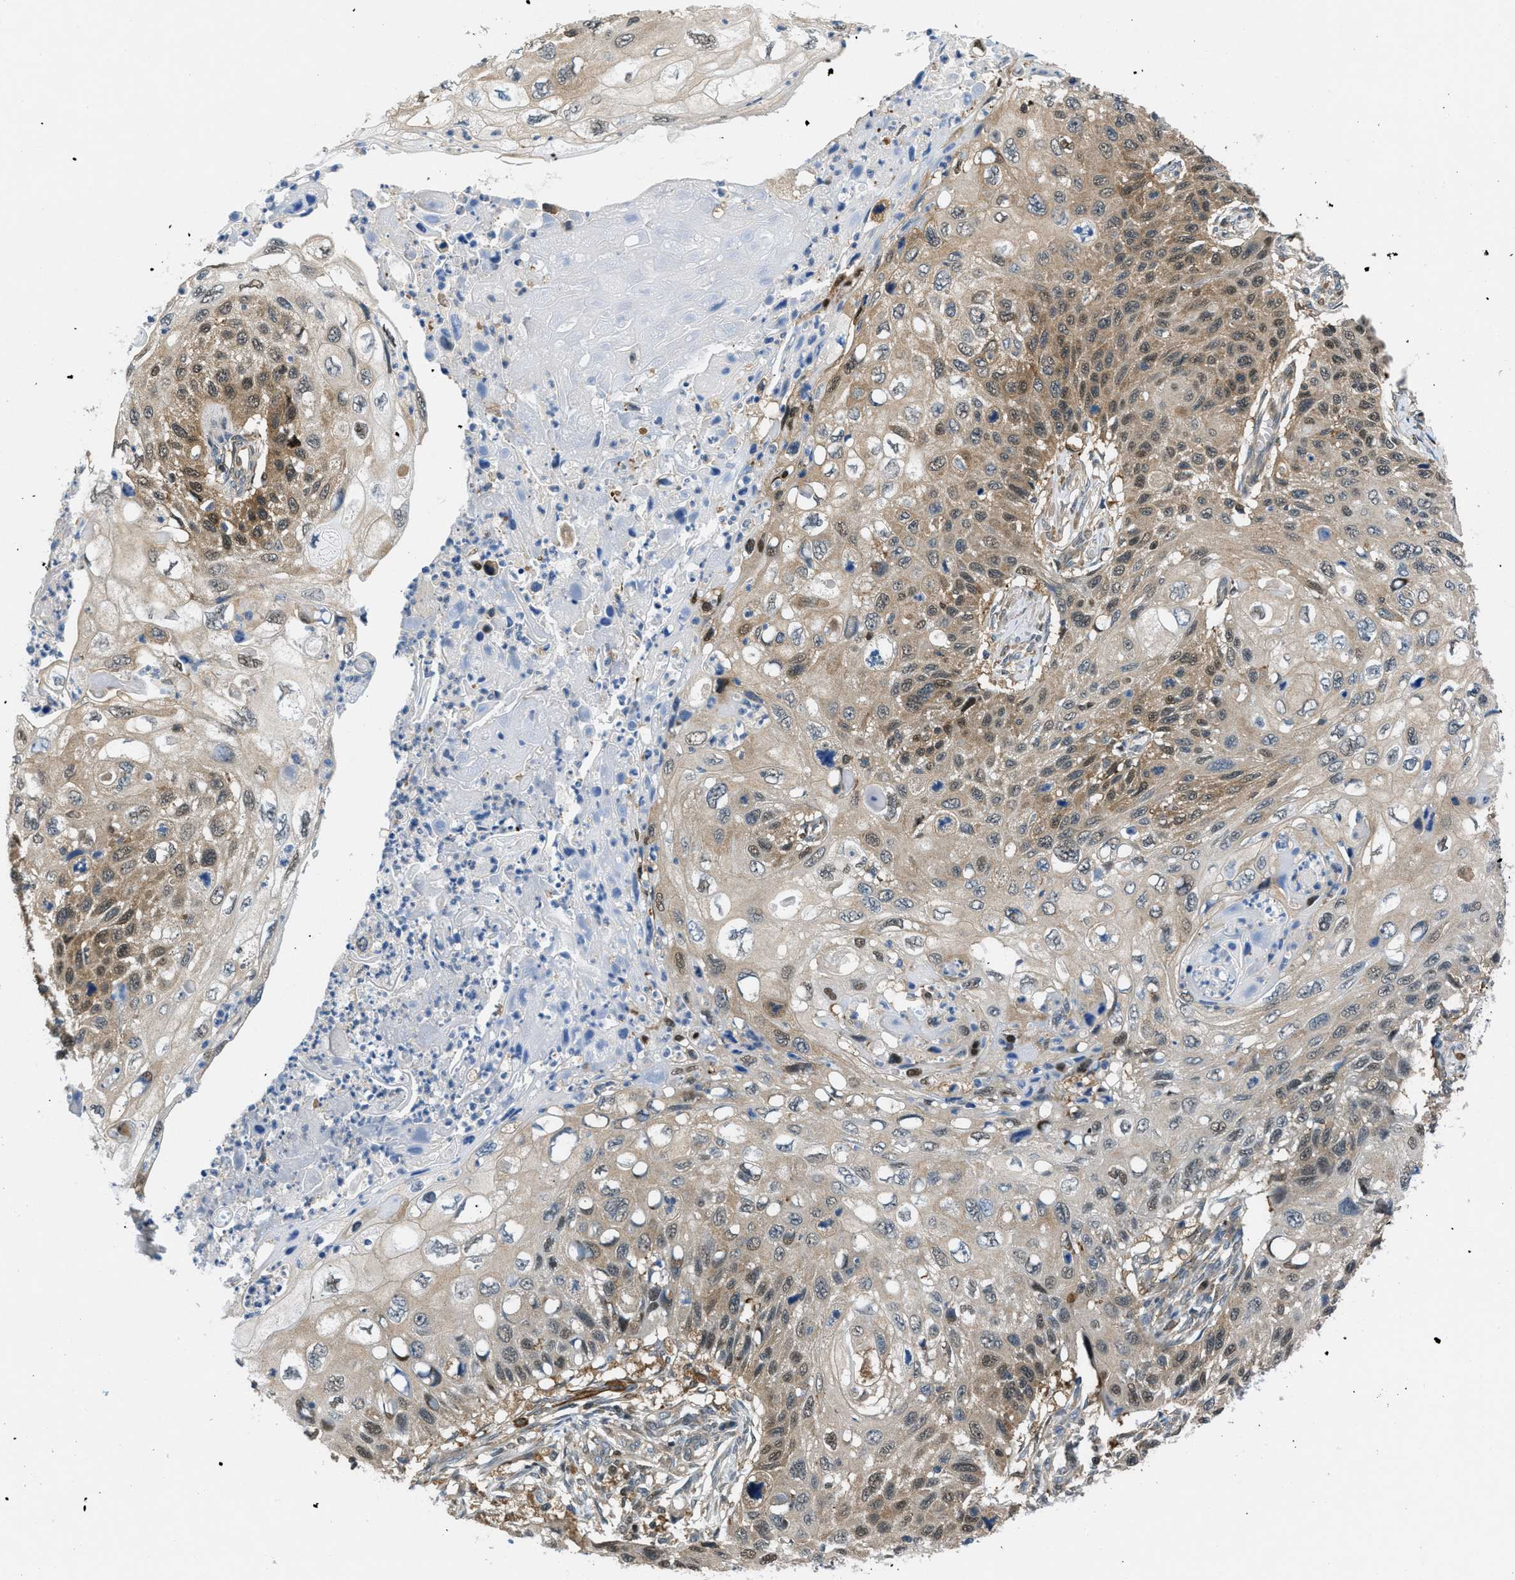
{"staining": {"intensity": "moderate", "quantity": "25%-75%", "location": "cytoplasmic/membranous,nuclear"}, "tissue": "cervical cancer", "cell_type": "Tumor cells", "image_type": "cancer", "snomed": [{"axis": "morphology", "description": "Squamous cell carcinoma, NOS"}, {"axis": "topography", "description": "Cervix"}], "caption": "Protein staining exhibits moderate cytoplasmic/membranous and nuclear expression in approximately 25%-75% of tumor cells in cervical squamous cell carcinoma.", "gene": "PIP5K1C", "patient": {"sex": "female", "age": 70}}